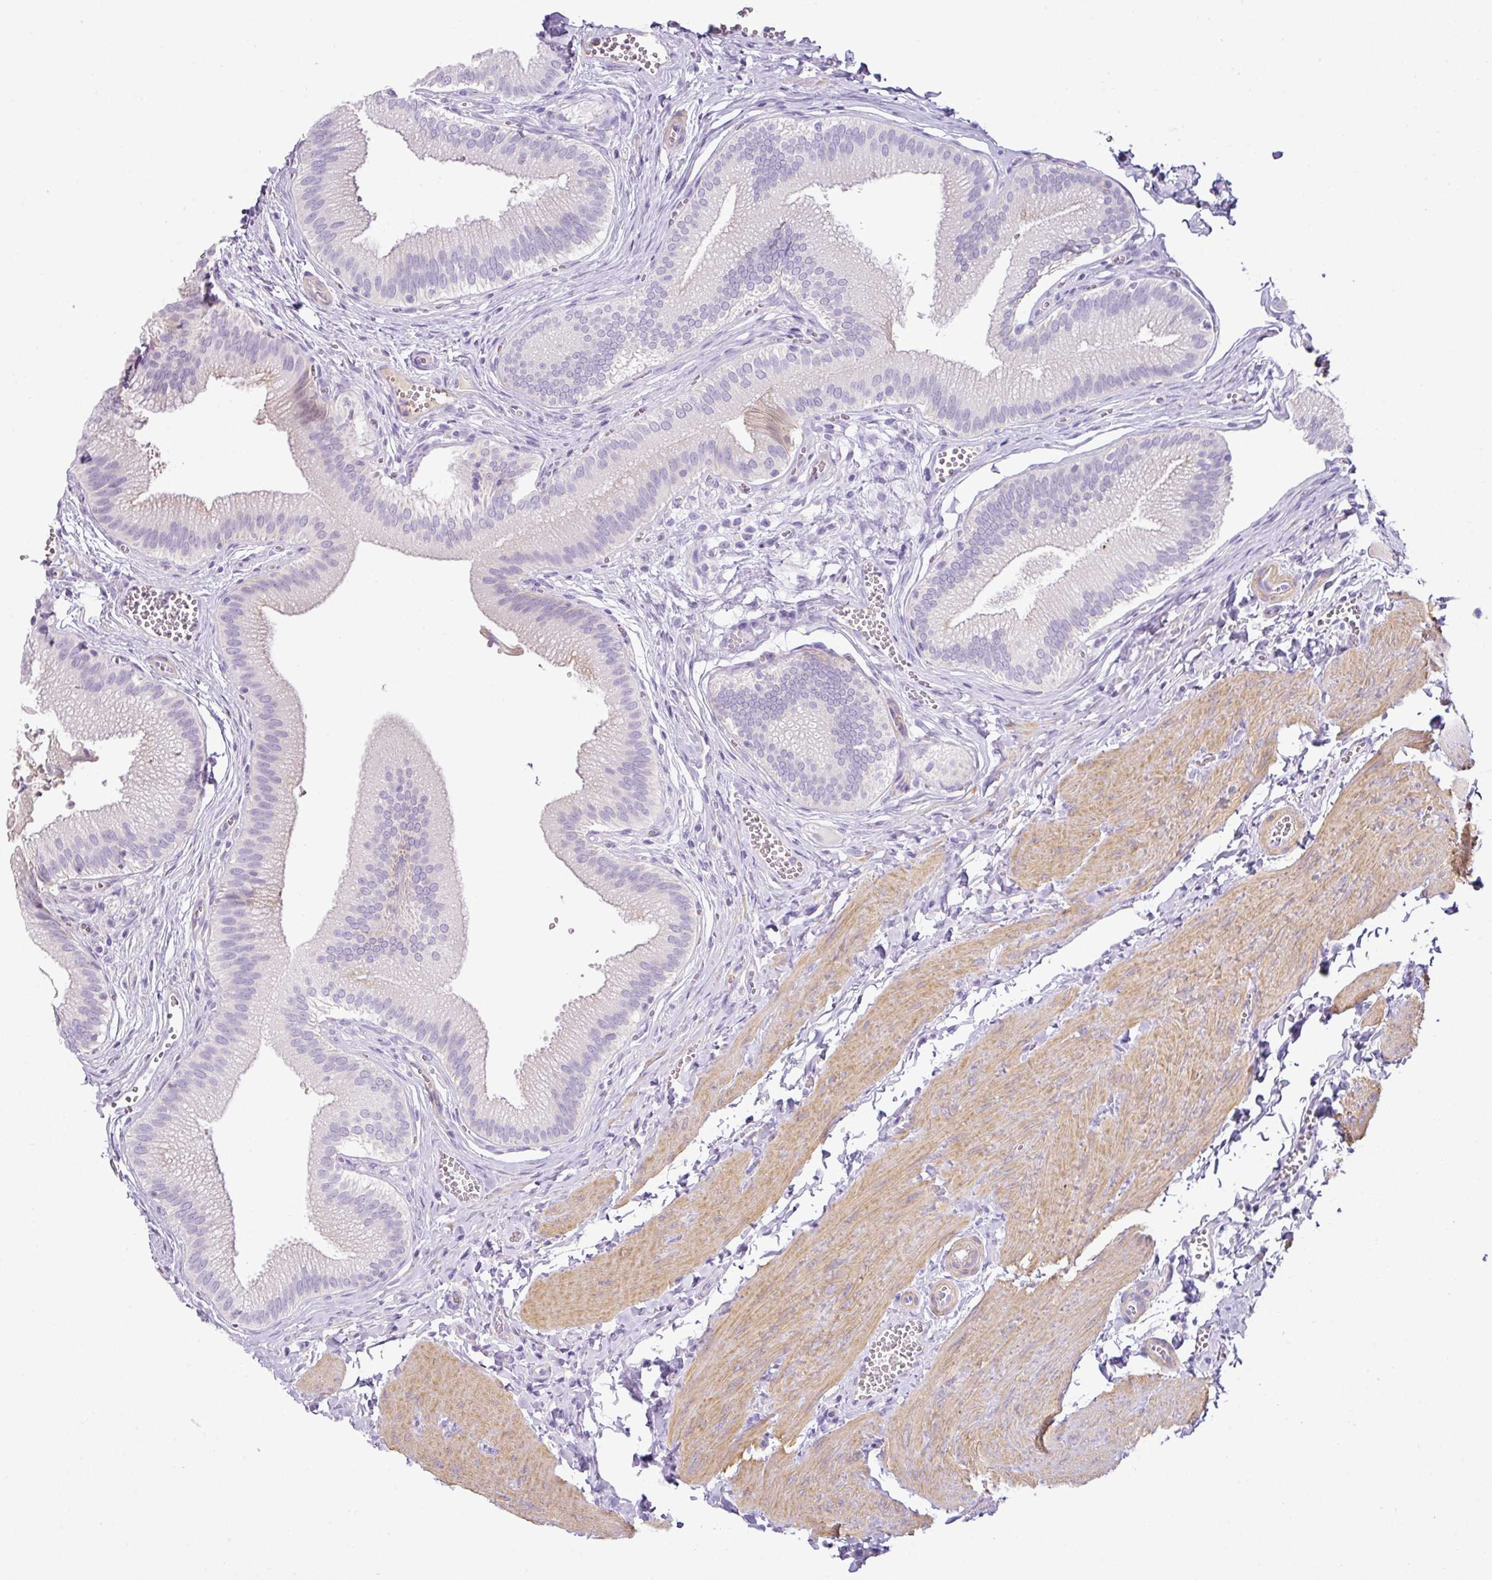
{"staining": {"intensity": "negative", "quantity": "none", "location": "none"}, "tissue": "gallbladder", "cell_type": "Glandular cells", "image_type": "normal", "snomed": [{"axis": "morphology", "description": "Normal tissue, NOS"}, {"axis": "topography", "description": "Gallbladder"}], "caption": "DAB (3,3'-diaminobenzidine) immunohistochemical staining of benign gallbladder reveals no significant positivity in glandular cells. (Stains: DAB IHC with hematoxylin counter stain, Microscopy: brightfield microscopy at high magnification).", "gene": "TARM1", "patient": {"sex": "male", "age": 17}}